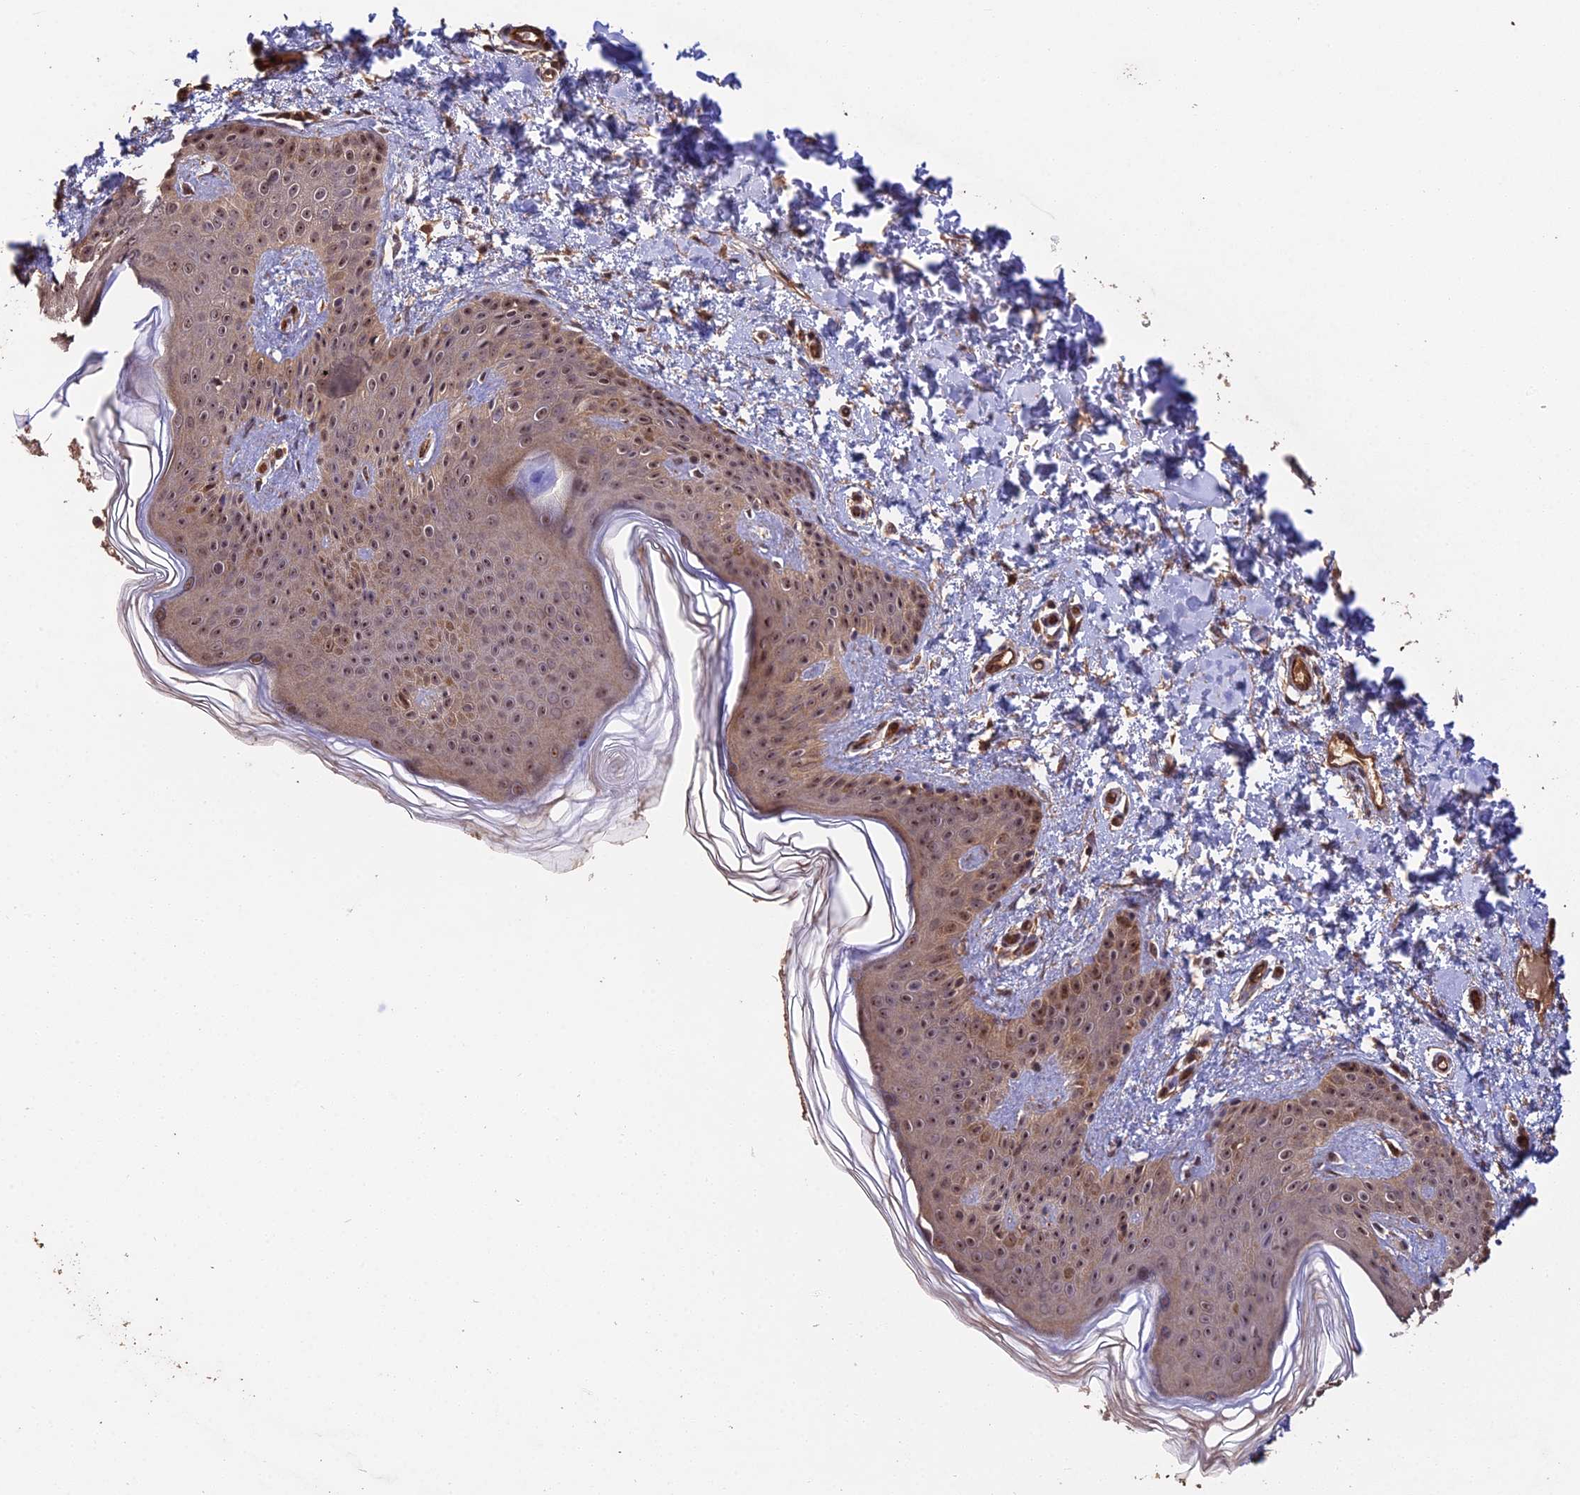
{"staining": {"intensity": "moderate", "quantity": ">75%", "location": "cytoplasmic/membranous,nuclear"}, "tissue": "skin", "cell_type": "Fibroblasts", "image_type": "normal", "snomed": [{"axis": "morphology", "description": "Normal tissue, NOS"}, {"axis": "morphology", "description": "Neoplasm, benign, NOS"}, {"axis": "topography", "description": "Skin"}, {"axis": "topography", "description": "Soft tissue"}], "caption": "Brown immunohistochemical staining in unremarkable skin shows moderate cytoplasmic/membranous,nuclear positivity in approximately >75% of fibroblasts.", "gene": "RALGAPA2", "patient": {"sex": "male", "age": 26}}